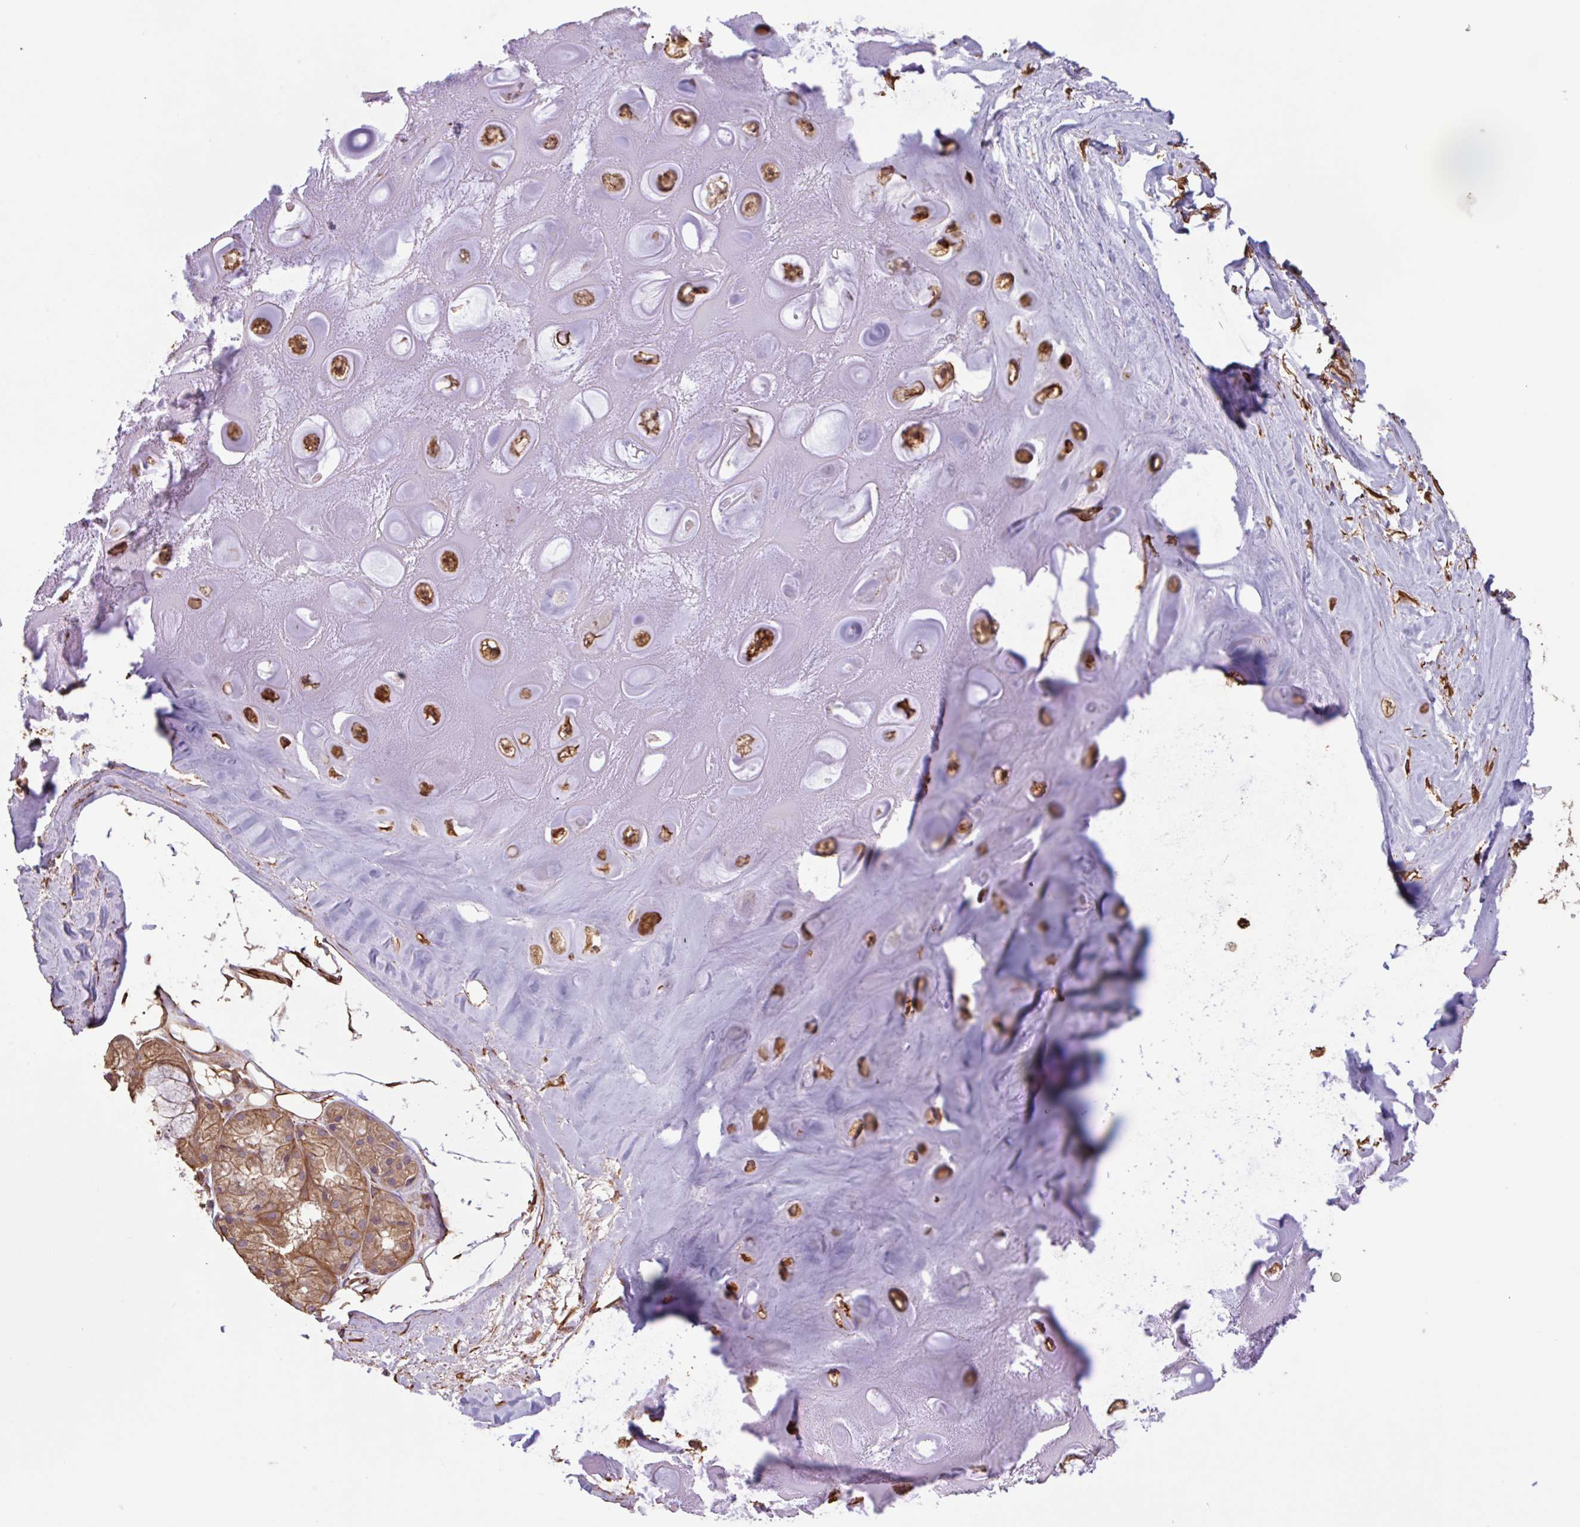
{"staining": {"intensity": "strong", "quantity": ">75%", "location": "cytoplasmic/membranous"}, "tissue": "soft tissue", "cell_type": "Chondrocytes", "image_type": "normal", "snomed": [{"axis": "morphology", "description": "Normal tissue, NOS"}, {"axis": "topography", "description": "Lymph node"}, {"axis": "topography", "description": "Cartilage tissue"}, {"axis": "topography", "description": "Nasopharynx"}], "caption": "Soft tissue stained with DAB immunohistochemistry (IHC) exhibits high levels of strong cytoplasmic/membranous staining in approximately >75% of chondrocytes. The protein is shown in brown color, while the nuclei are stained blue.", "gene": "ZNF790", "patient": {"sex": "male", "age": 63}}